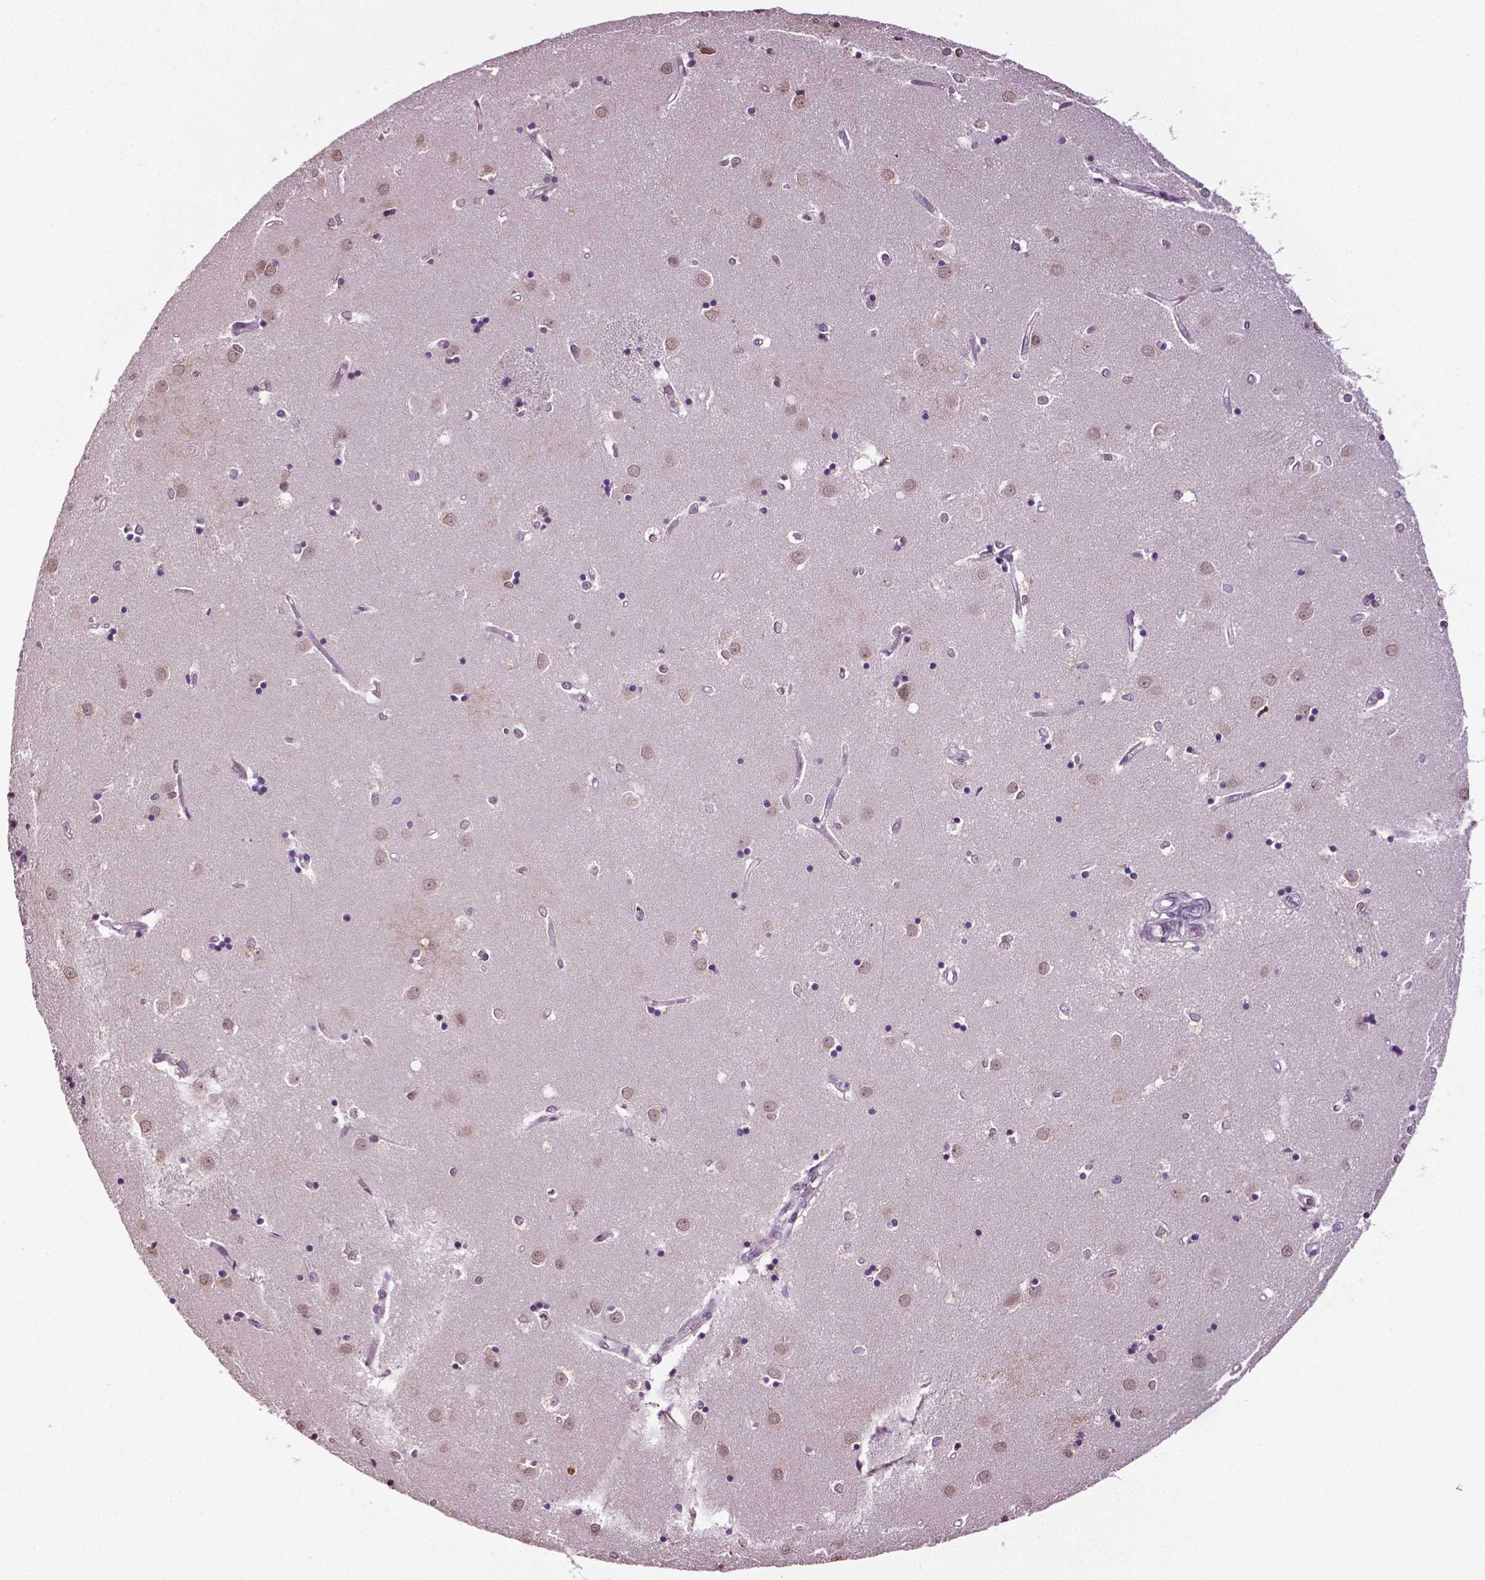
{"staining": {"intensity": "weak", "quantity": "<25%", "location": "nuclear"}, "tissue": "caudate", "cell_type": "Glial cells", "image_type": "normal", "snomed": [{"axis": "morphology", "description": "Normal tissue, NOS"}, {"axis": "topography", "description": "Lateral ventricle wall"}], "caption": "Image shows no significant protein staining in glial cells of unremarkable caudate. Brightfield microscopy of immunohistochemistry (IHC) stained with DAB (brown) and hematoxylin (blue), captured at high magnification.", "gene": "DLX5", "patient": {"sex": "male", "age": 54}}